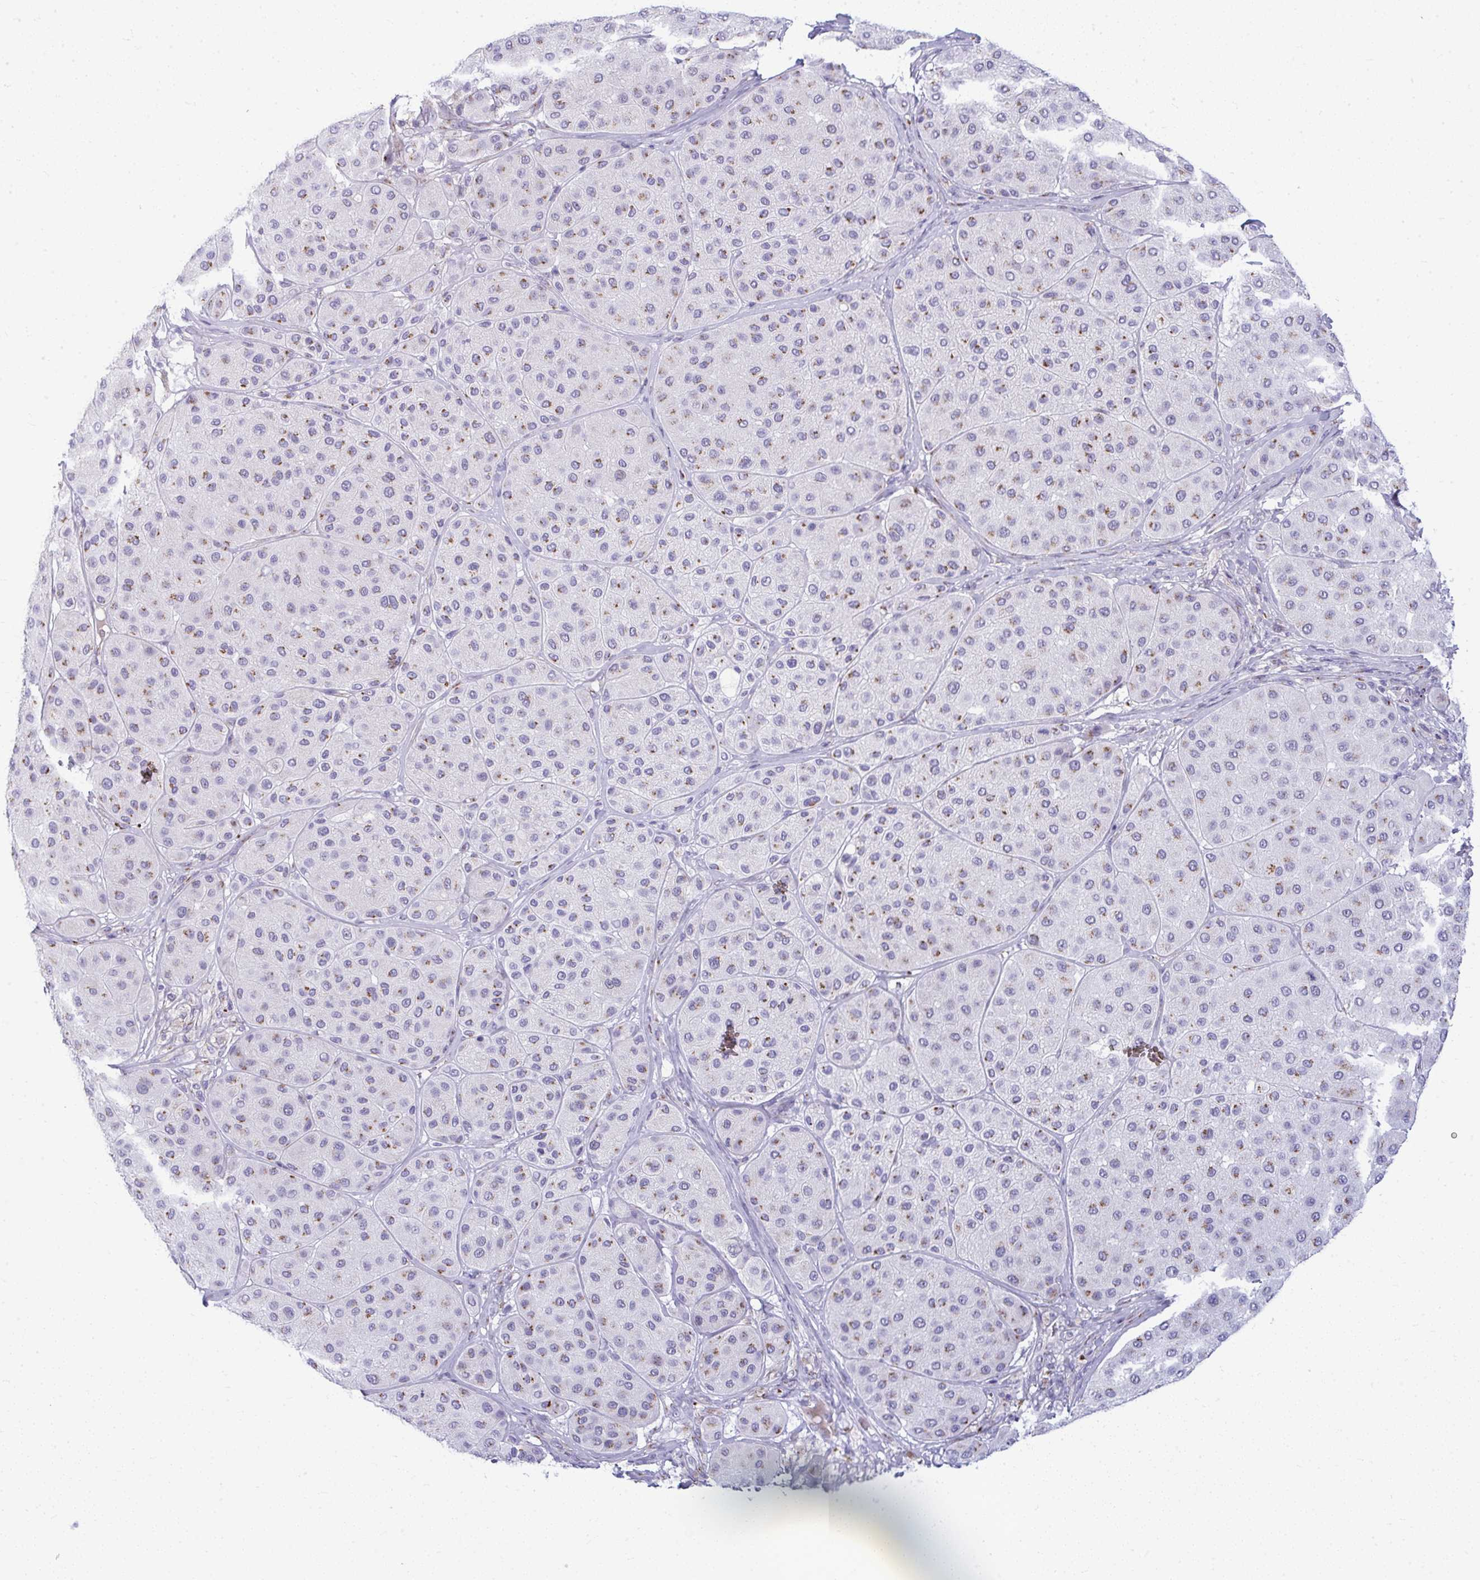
{"staining": {"intensity": "weak", "quantity": "25%-75%", "location": "cytoplasmic/membranous"}, "tissue": "melanoma", "cell_type": "Tumor cells", "image_type": "cancer", "snomed": [{"axis": "morphology", "description": "Malignant melanoma, Metastatic site"}, {"axis": "topography", "description": "Smooth muscle"}], "caption": "A low amount of weak cytoplasmic/membranous staining is identified in about 25%-75% of tumor cells in melanoma tissue. (DAB (3,3'-diaminobenzidine) IHC with brightfield microscopy, high magnification).", "gene": "DTX4", "patient": {"sex": "male", "age": 41}}